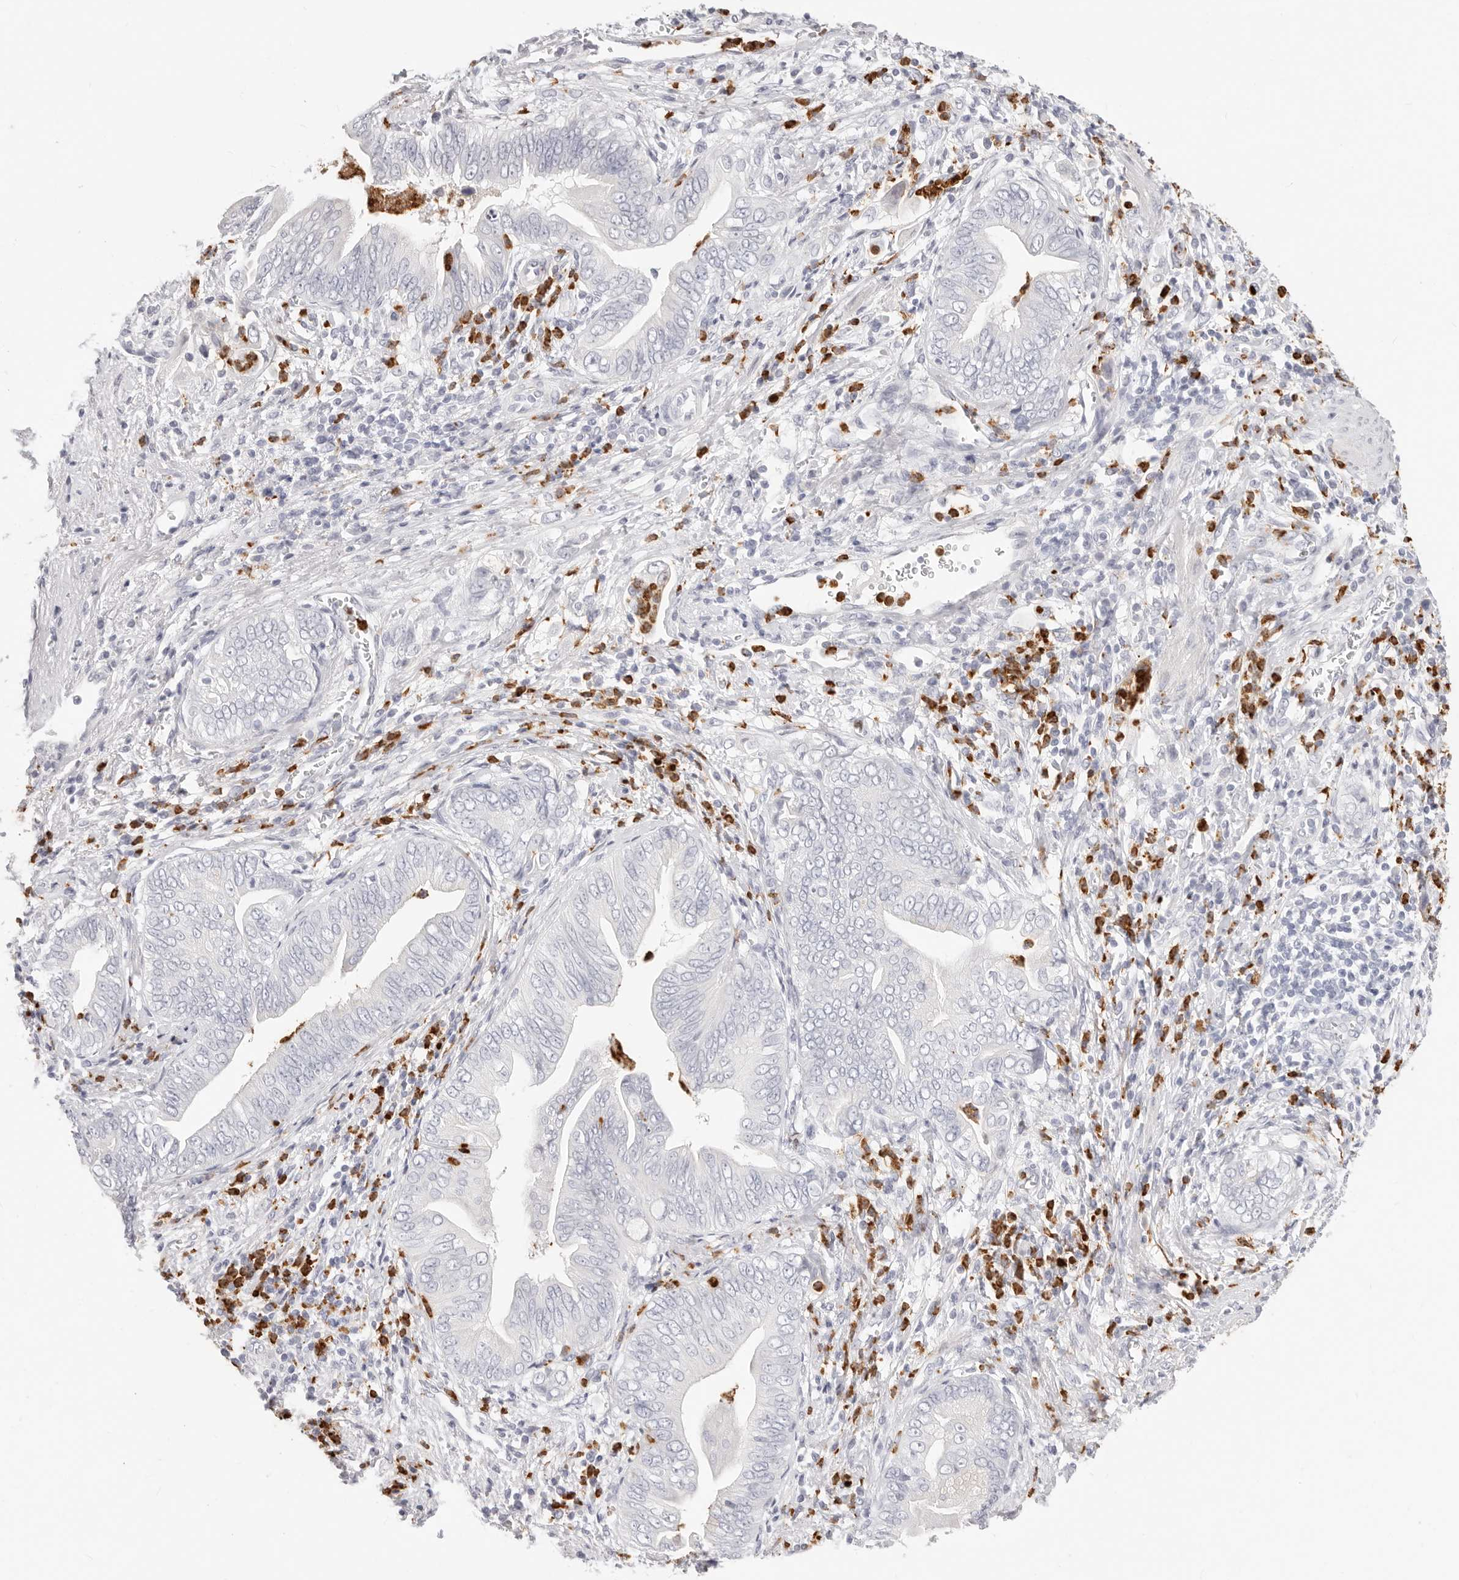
{"staining": {"intensity": "negative", "quantity": "none", "location": "none"}, "tissue": "pancreatic cancer", "cell_type": "Tumor cells", "image_type": "cancer", "snomed": [{"axis": "morphology", "description": "Adenocarcinoma, NOS"}, {"axis": "topography", "description": "Pancreas"}], "caption": "This photomicrograph is of adenocarcinoma (pancreatic) stained with IHC to label a protein in brown with the nuclei are counter-stained blue. There is no staining in tumor cells. The staining is performed using DAB brown chromogen with nuclei counter-stained in using hematoxylin.", "gene": "CAMP", "patient": {"sex": "male", "age": 75}}